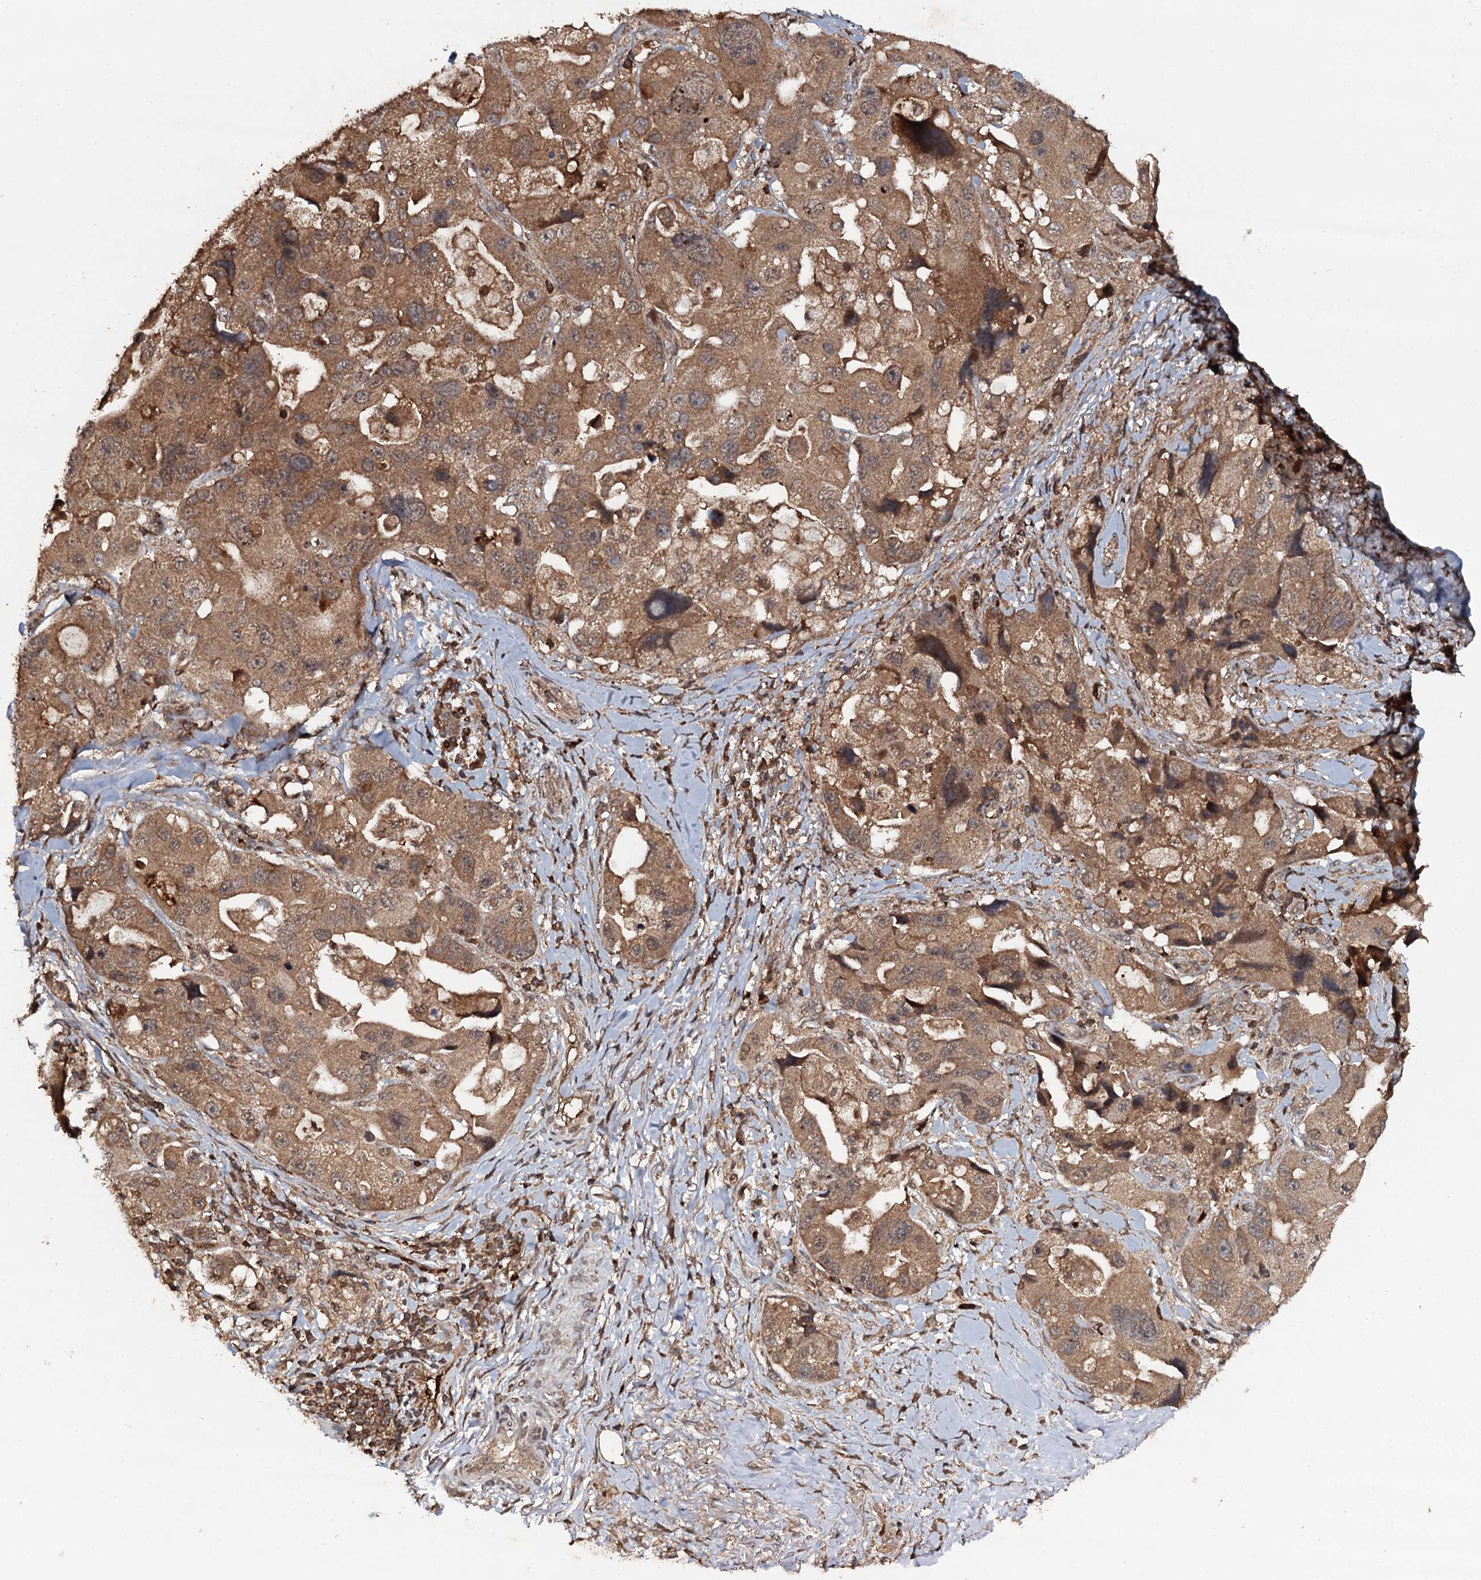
{"staining": {"intensity": "moderate", "quantity": ">75%", "location": "cytoplasmic/membranous"}, "tissue": "lung cancer", "cell_type": "Tumor cells", "image_type": "cancer", "snomed": [{"axis": "morphology", "description": "Adenocarcinoma, NOS"}, {"axis": "topography", "description": "Lung"}], "caption": "Immunohistochemical staining of lung adenocarcinoma exhibits medium levels of moderate cytoplasmic/membranous staining in approximately >75% of tumor cells. The staining was performed using DAB (3,3'-diaminobenzidine) to visualize the protein expression in brown, while the nuclei were stained in blue with hematoxylin (Magnification: 20x).", "gene": "ADGRG3", "patient": {"sex": "female", "age": 54}}